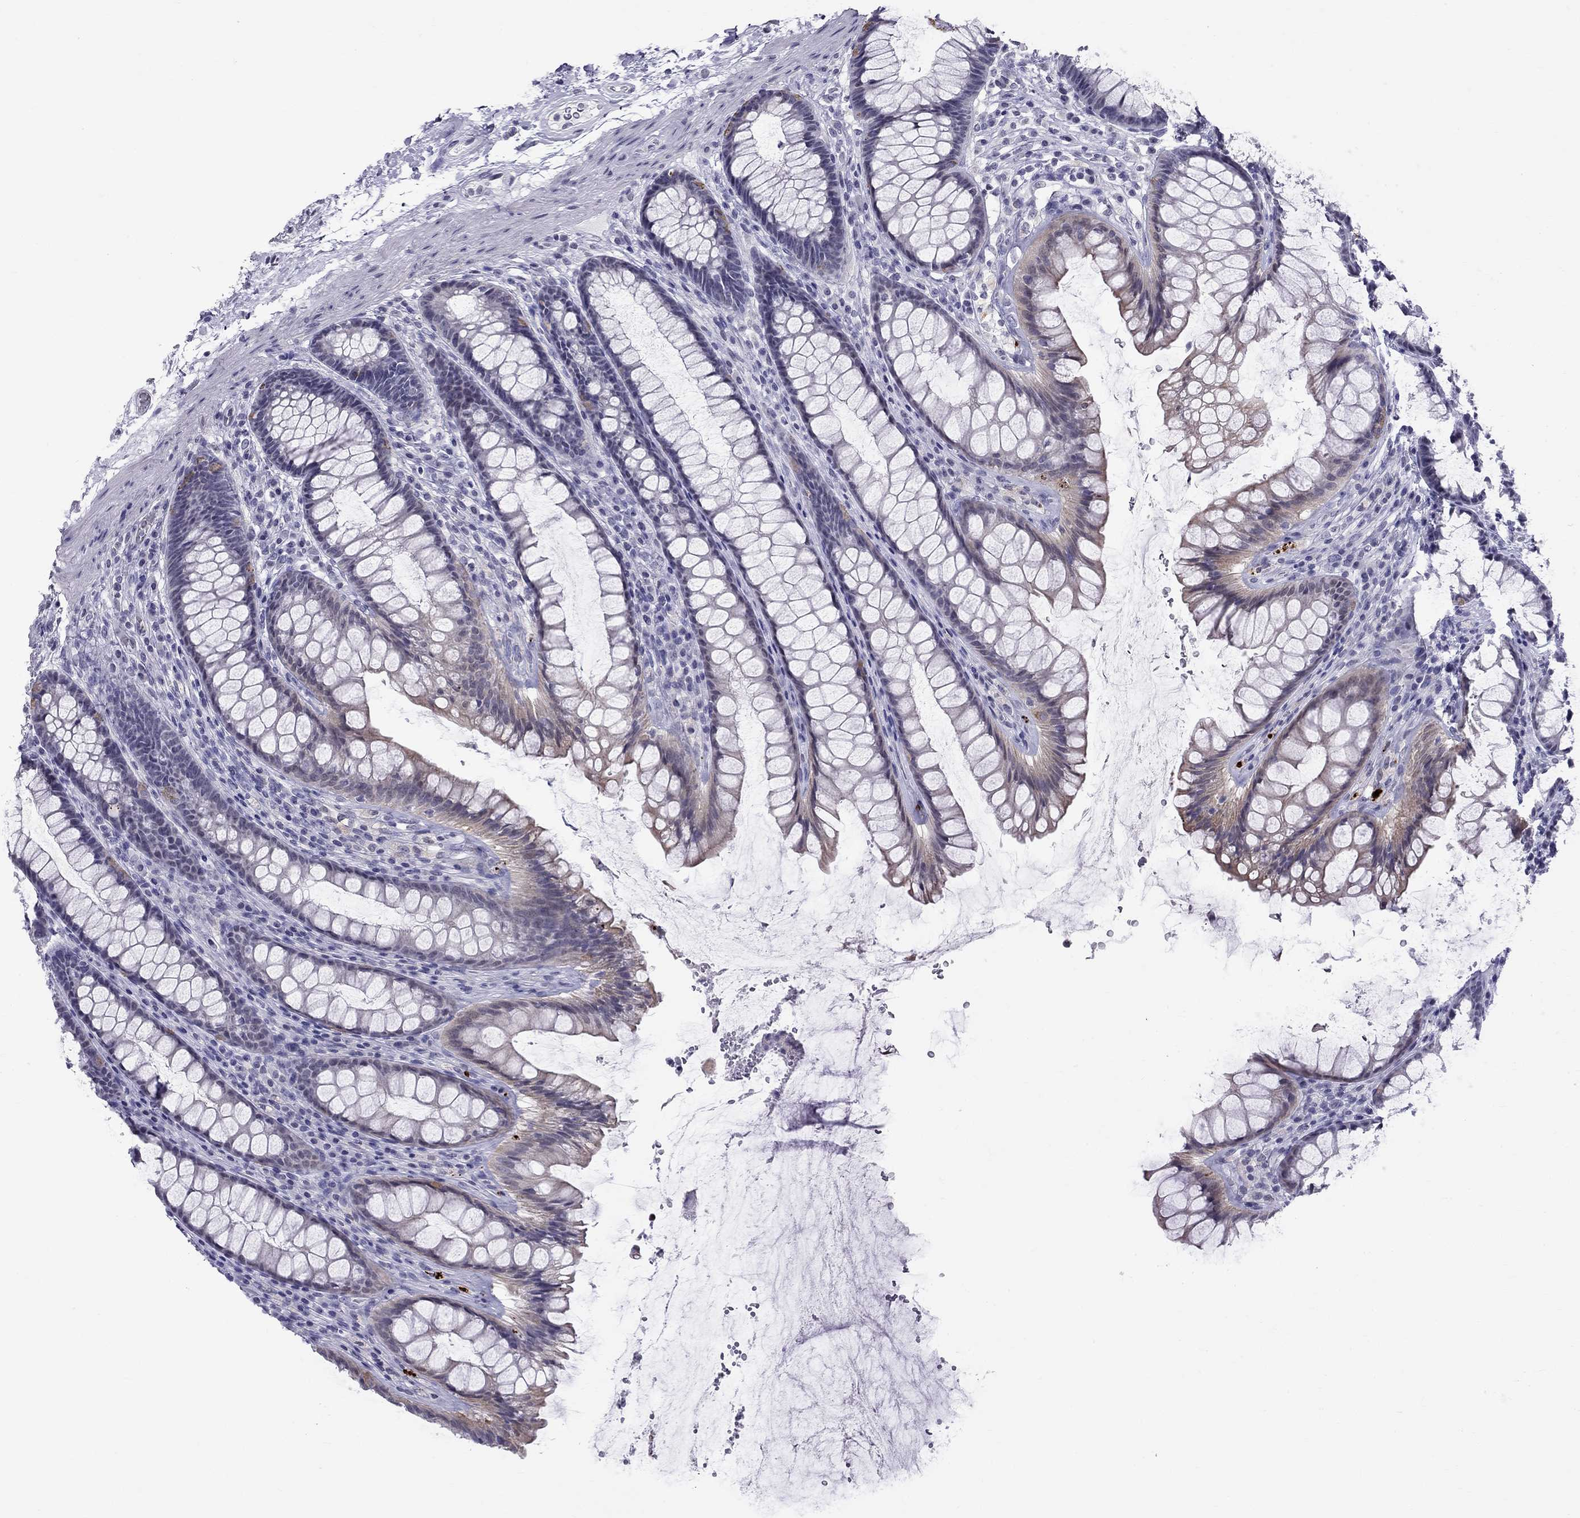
{"staining": {"intensity": "moderate", "quantity": "<25%", "location": "cytoplasmic/membranous"}, "tissue": "rectum", "cell_type": "Glandular cells", "image_type": "normal", "snomed": [{"axis": "morphology", "description": "Normal tissue, NOS"}, {"axis": "topography", "description": "Rectum"}], "caption": "Immunohistochemical staining of unremarkable rectum shows low levels of moderate cytoplasmic/membranous expression in about <25% of glandular cells. The protein of interest is shown in brown color, while the nuclei are stained blue.", "gene": "MUC15", "patient": {"sex": "male", "age": 72}}